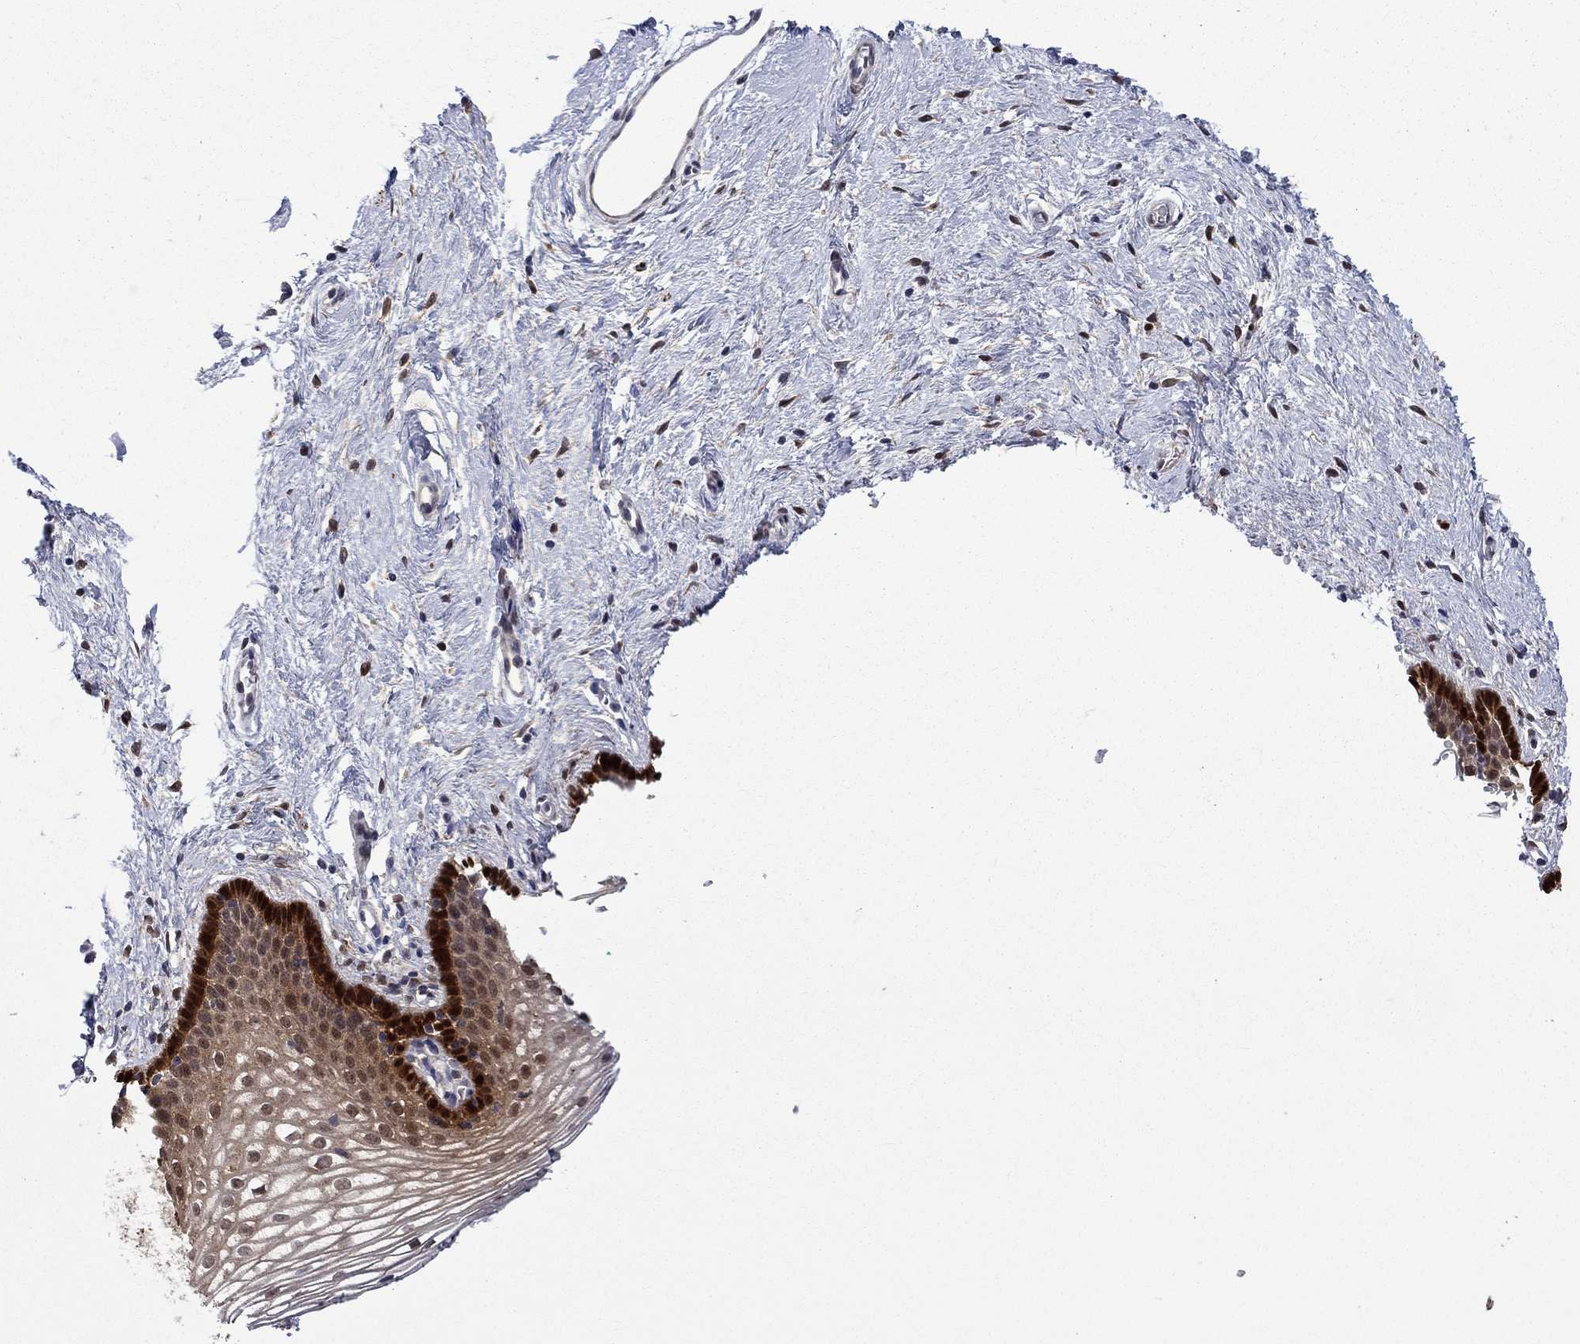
{"staining": {"intensity": "strong", "quantity": "25%-75%", "location": "cytoplasmic/membranous,nuclear"}, "tissue": "vagina", "cell_type": "Squamous epithelial cells", "image_type": "normal", "snomed": [{"axis": "morphology", "description": "Normal tissue, NOS"}, {"axis": "topography", "description": "Vagina"}], "caption": "IHC photomicrograph of normal vagina: human vagina stained using immunohistochemistry (IHC) displays high levels of strong protein expression localized specifically in the cytoplasmic/membranous,nuclear of squamous epithelial cells, appearing as a cytoplasmic/membranous,nuclear brown color.", "gene": "CBR1", "patient": {"sex": "female", "age": 36}}